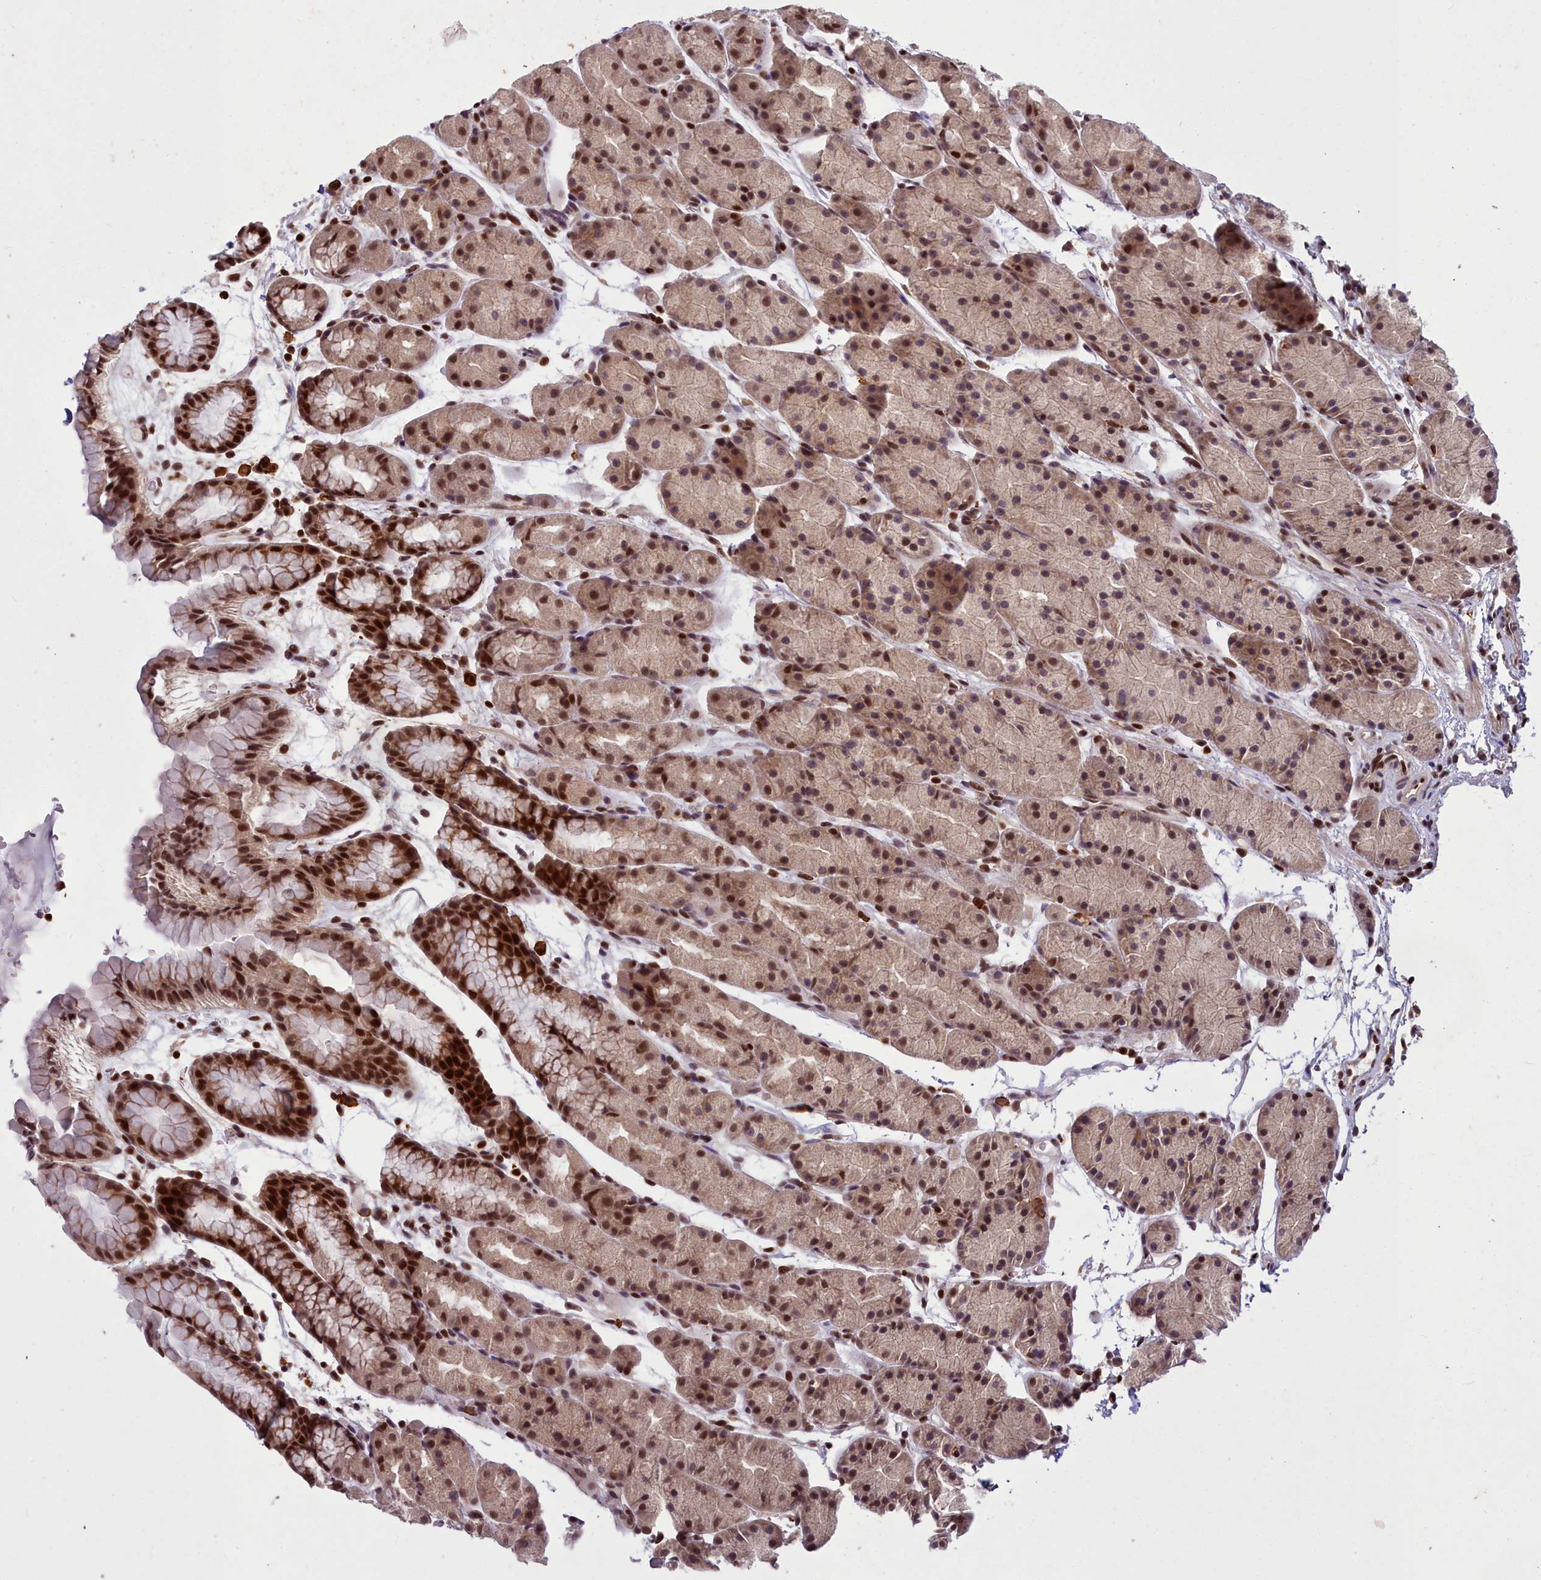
{"staining": {"intensity": "strong", "quantity": ">75%", "location": "nuclear"}, "tissue": "stomach", "cell_type": "Glandular cells", "image_type": "normal", "snomed": [{"axis": "morphology", "description": "Normal tissue, NOS"}, {"axis": "topography", "description": "Stomach, upper"}, {"axis": "topography", "description": "Stomach"}], "caption": "About >75% of glandular cells in normal stomach show strong nuclear protein staining as visualized by brown immunohistochemical staining.", "gene": "GMEB1", "patient": {"sex": "male", "age": 47}}